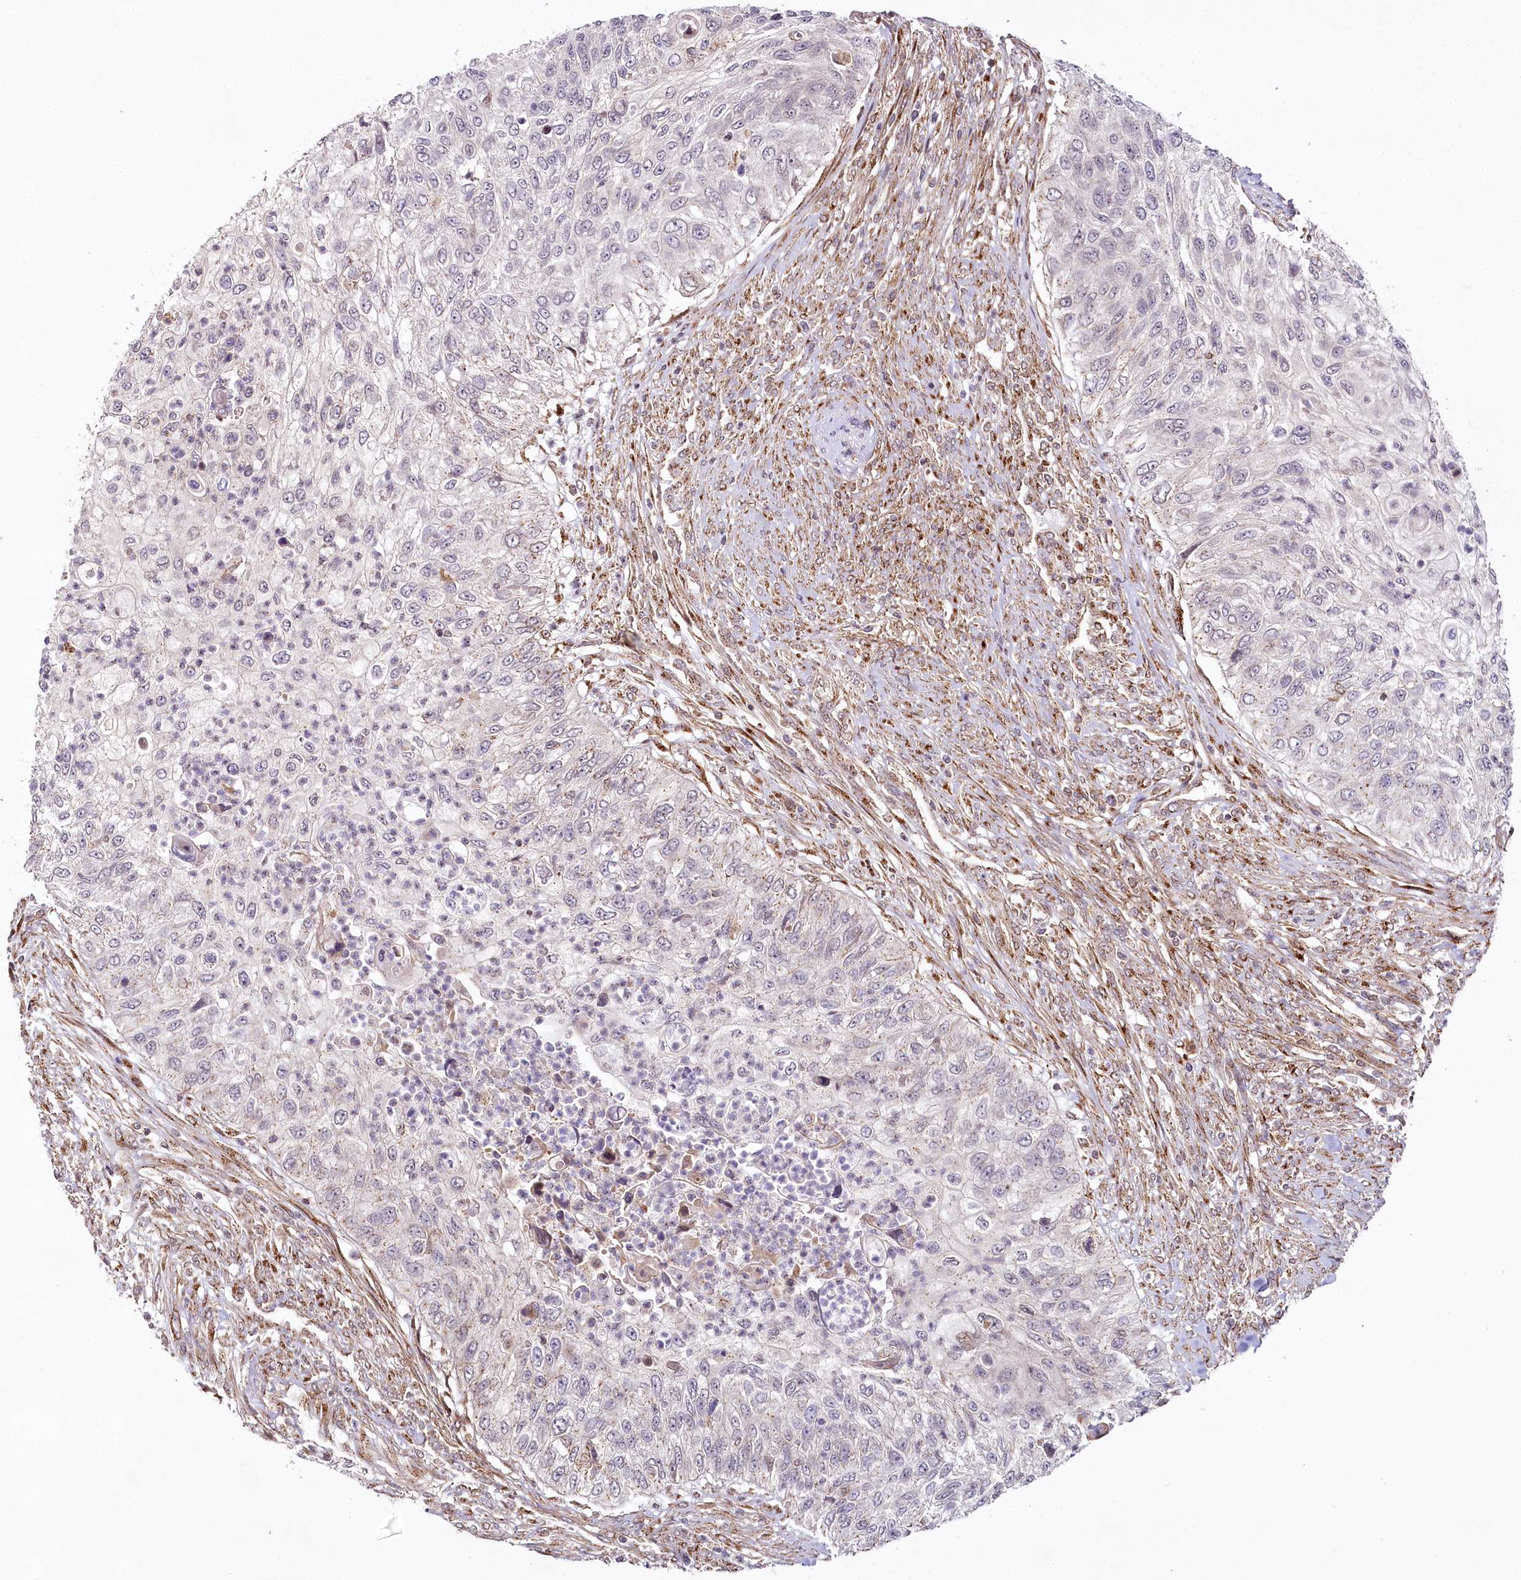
{"staining": {"intensity": "negative", "quantity": "none", "location": "none"}, "tissue": "urothelial cancer", "cell_type": "Tumor cells", "image_type": "cancer", "snomed": [{"axis": "morphology", "description": "Urothelial carcinoma, High grade"}, {"axis": "topography", "description": "Urinary bladder"}], "caption": "Histopathology image shows no protein expression in tumor cells of urothelial carcinoma (high-grade) tissue.", "gene": "COPG1", "patient": {"sex": "female", "age": 60}}